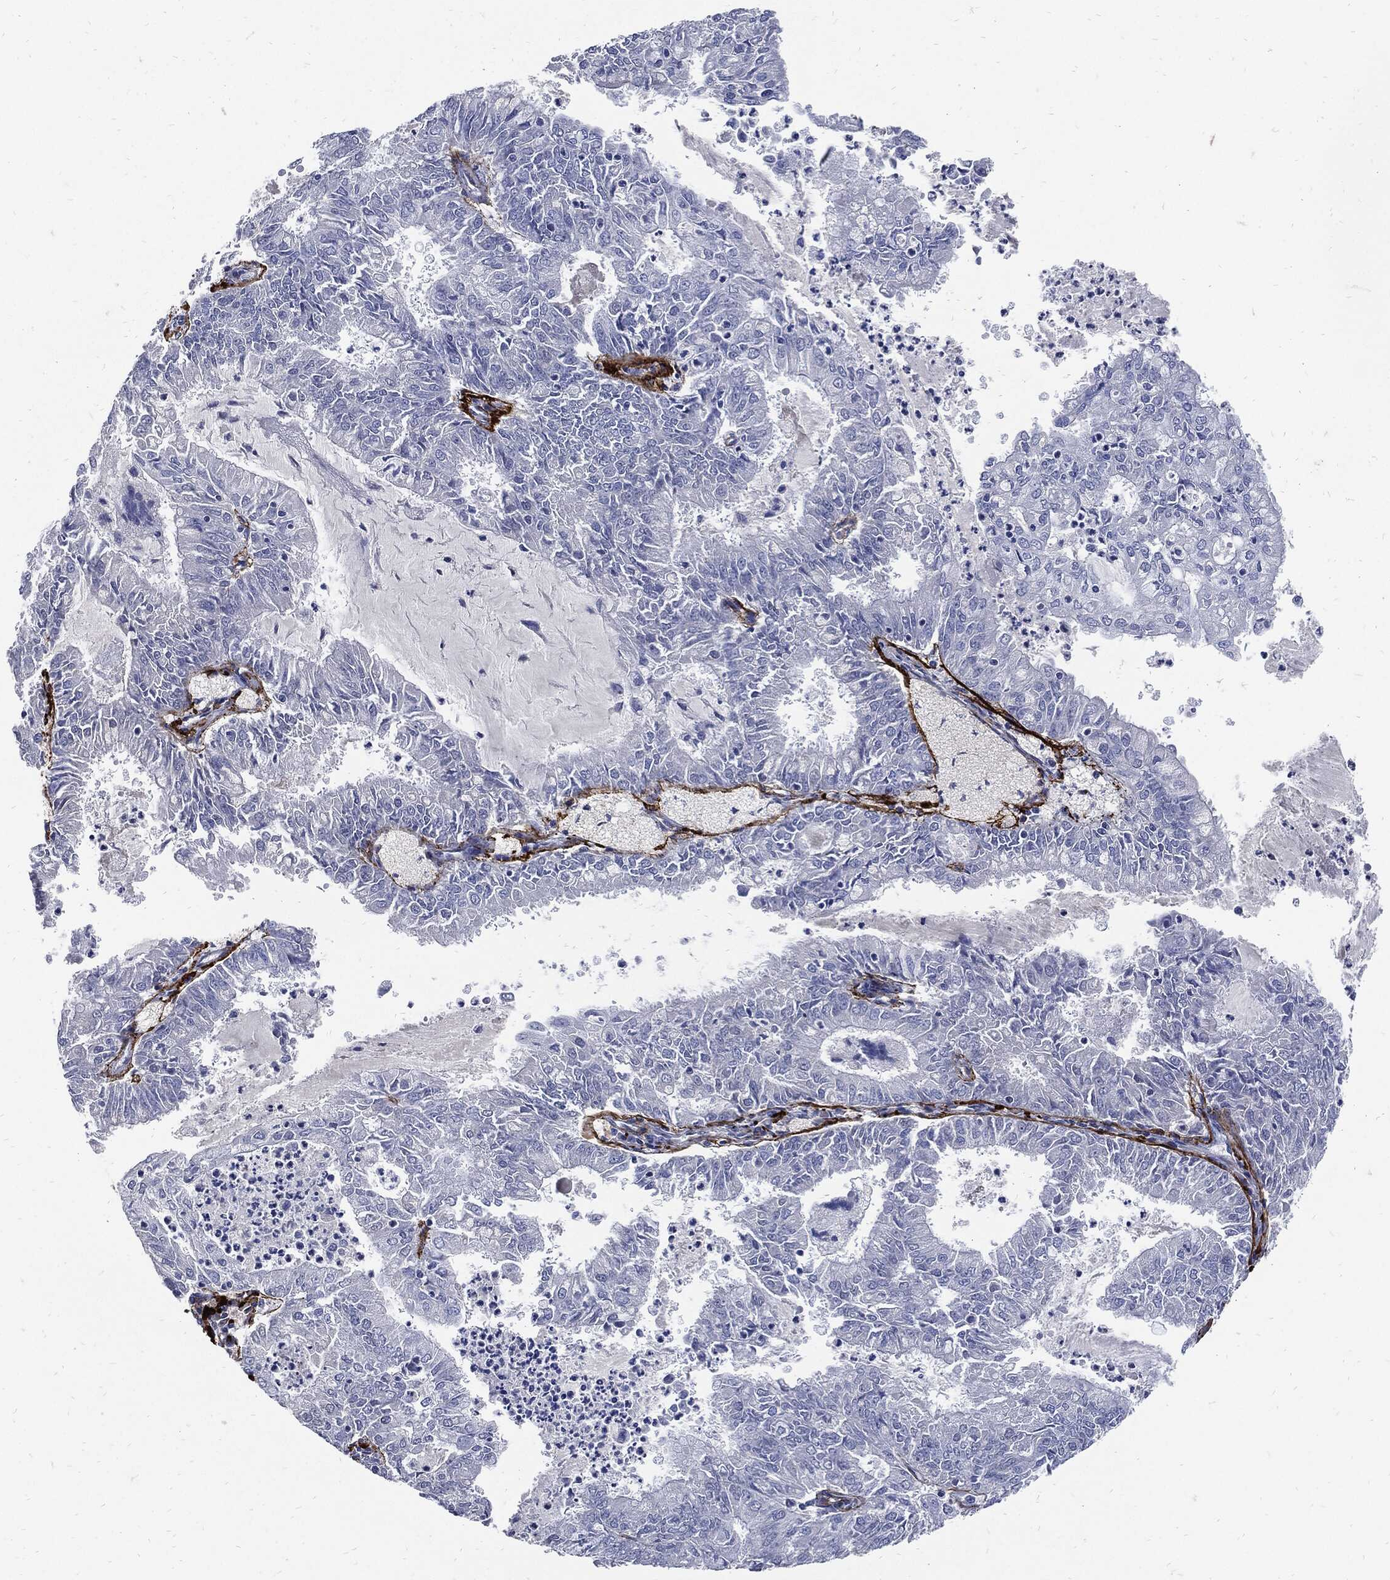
{"staining": {"intensity": "negative", "quantity": "none", "location": "none"}, "tissue": "endometrial cancer", "cell_type": "Tumor cells", "image_type": "cancer", "snomed": [{"axis": "morphology", "description": "Adenocarcinoma, NOS"}, {"axis": "topography", "description": "Endometrium"}], "caption": "Adenocarcinoma (endometrial) stained for a protein using immunohistochemistry displays no expression tumor cells.", "gene": "FBN1", "patient": {"sex": "female", "age": 57}}